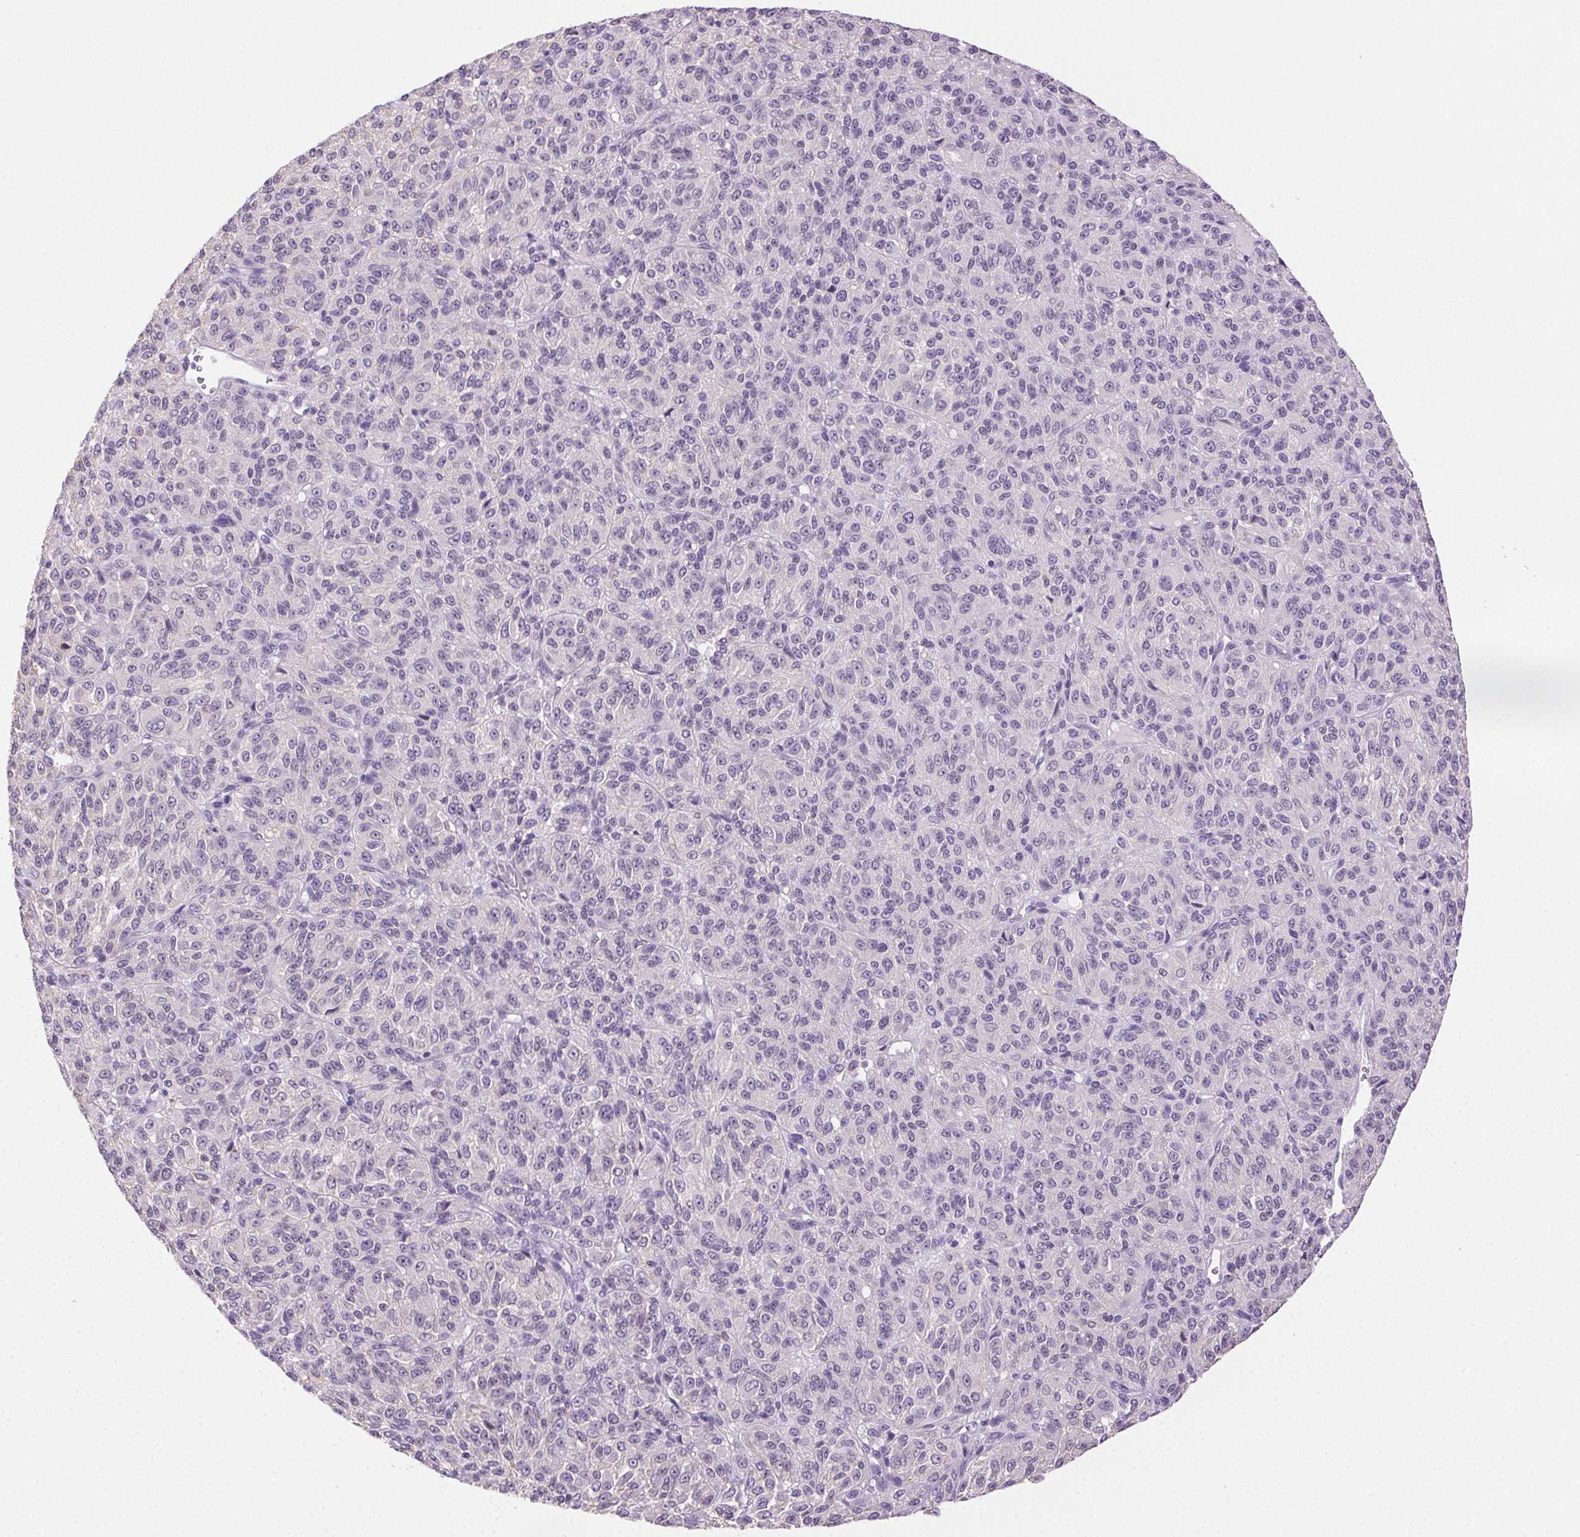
{"staining": {"intensity": "negative", "quantity": "none", "location": "none"}, "tissue": "melanoma", "cell_type": "Tumor cells", "image_type": "cancer", "snomed": [{"axis": "morphology", "description": "Malignant melanoma, Metastatic site"}, {"axis": "topography", "description": "Brain"}], "caption": "The micrograph shows no staining of tumor cells in melanoma.", "gene": "CLDN10", "patient": {"sex": "female", "age": 56}}